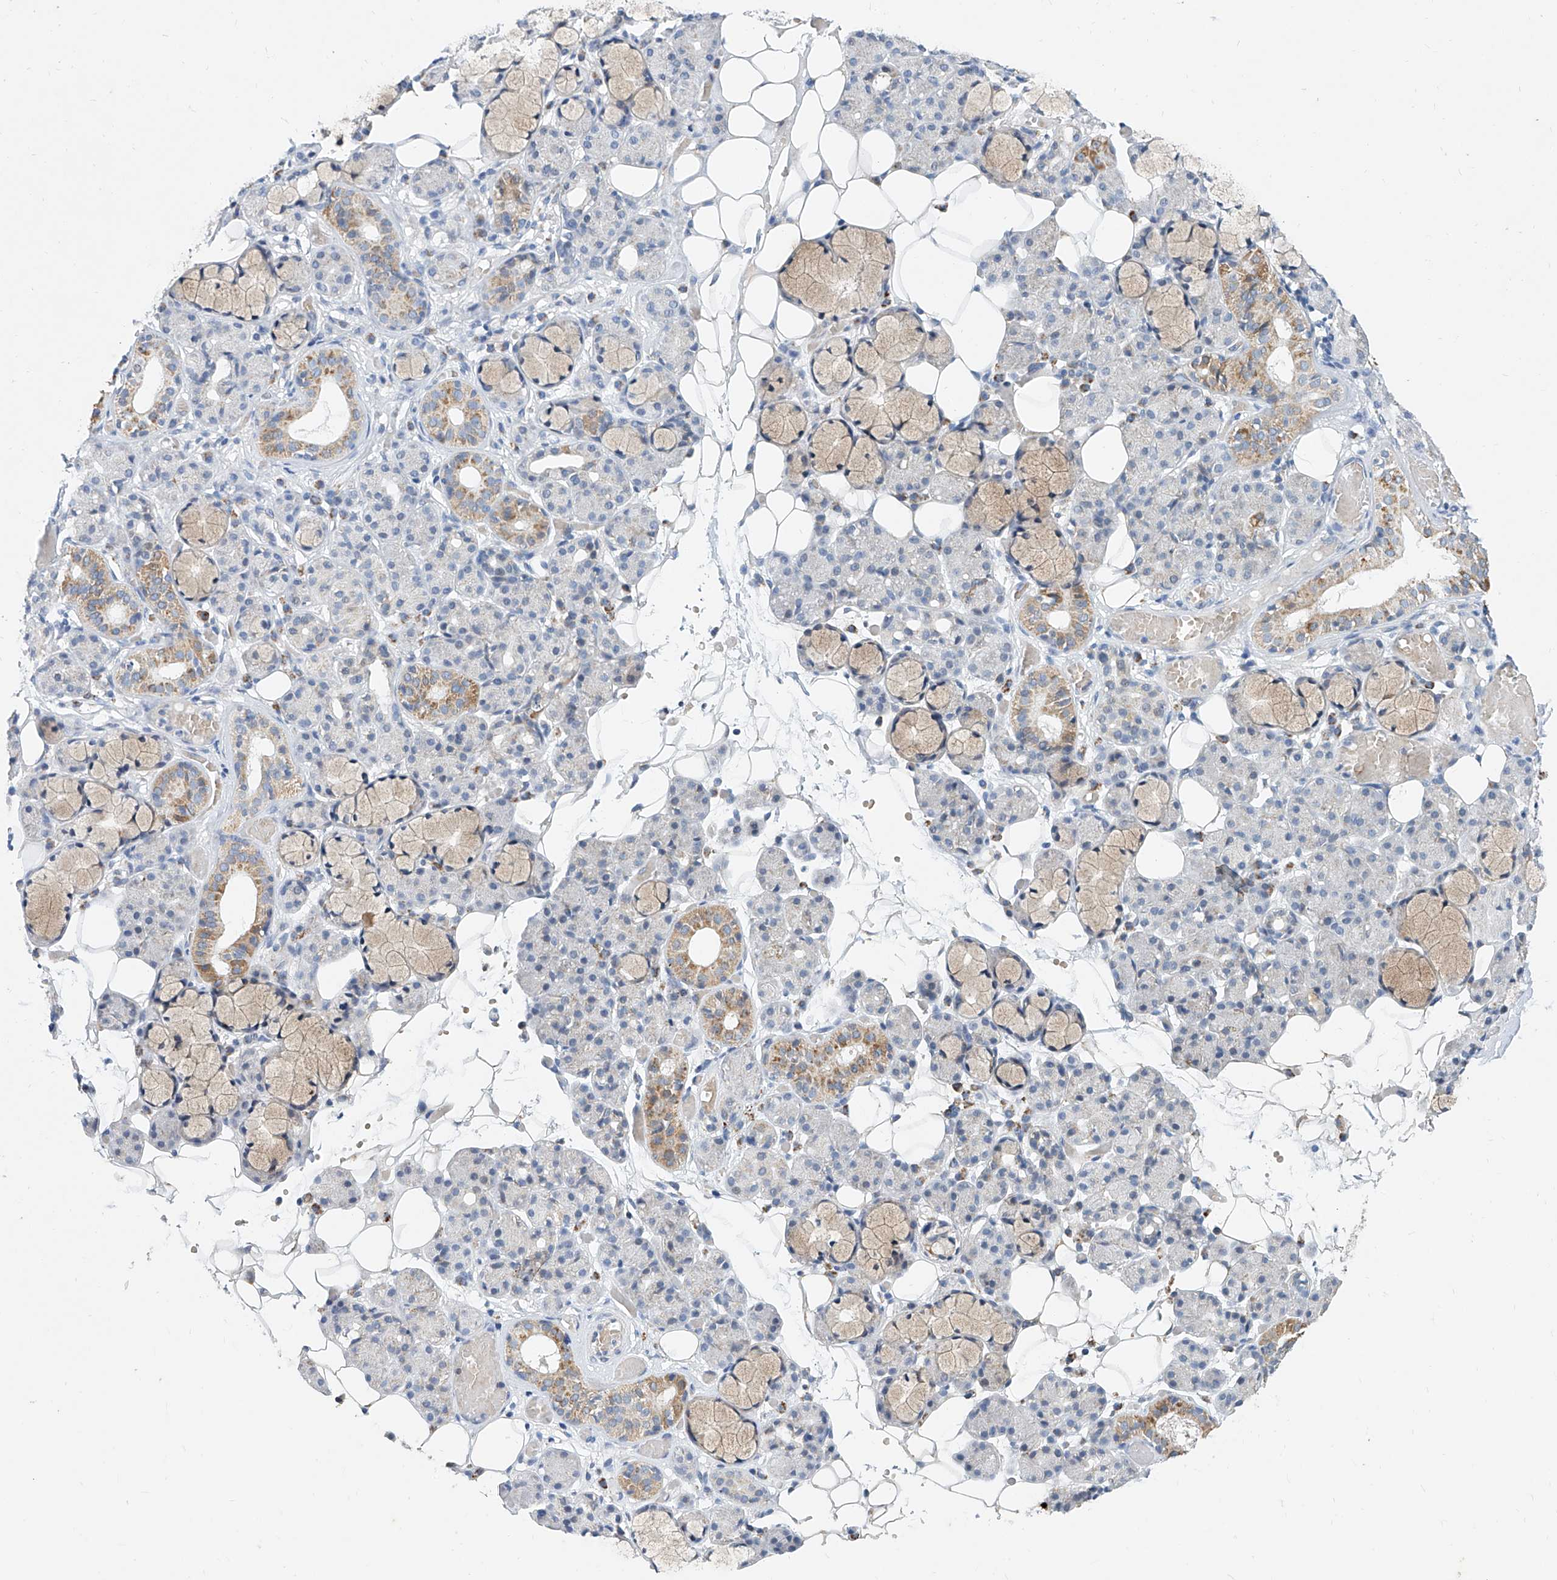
{"staining": {"intensity": "moderate", "quantity": "25%-75%", "location": "cytoplasmic/membranous"}, "tissue": "salivary gland", "cell_type": "Glandular cells", "image_type": "normal", "snomed": [{"axis": "morphology", "description": "Normal tissue, NOS"}, {"axis": "topography", "description": "Salivary gland"}], "caption": "Salivary gland stained with DAB immunohistochemistry demonstrates medium levels of moderate cytoplasmic/membranous staining in approximately 25%-75% of glandular cells.", "gene": "BPTF", "patient": {"sex": "male", "age": 63}}